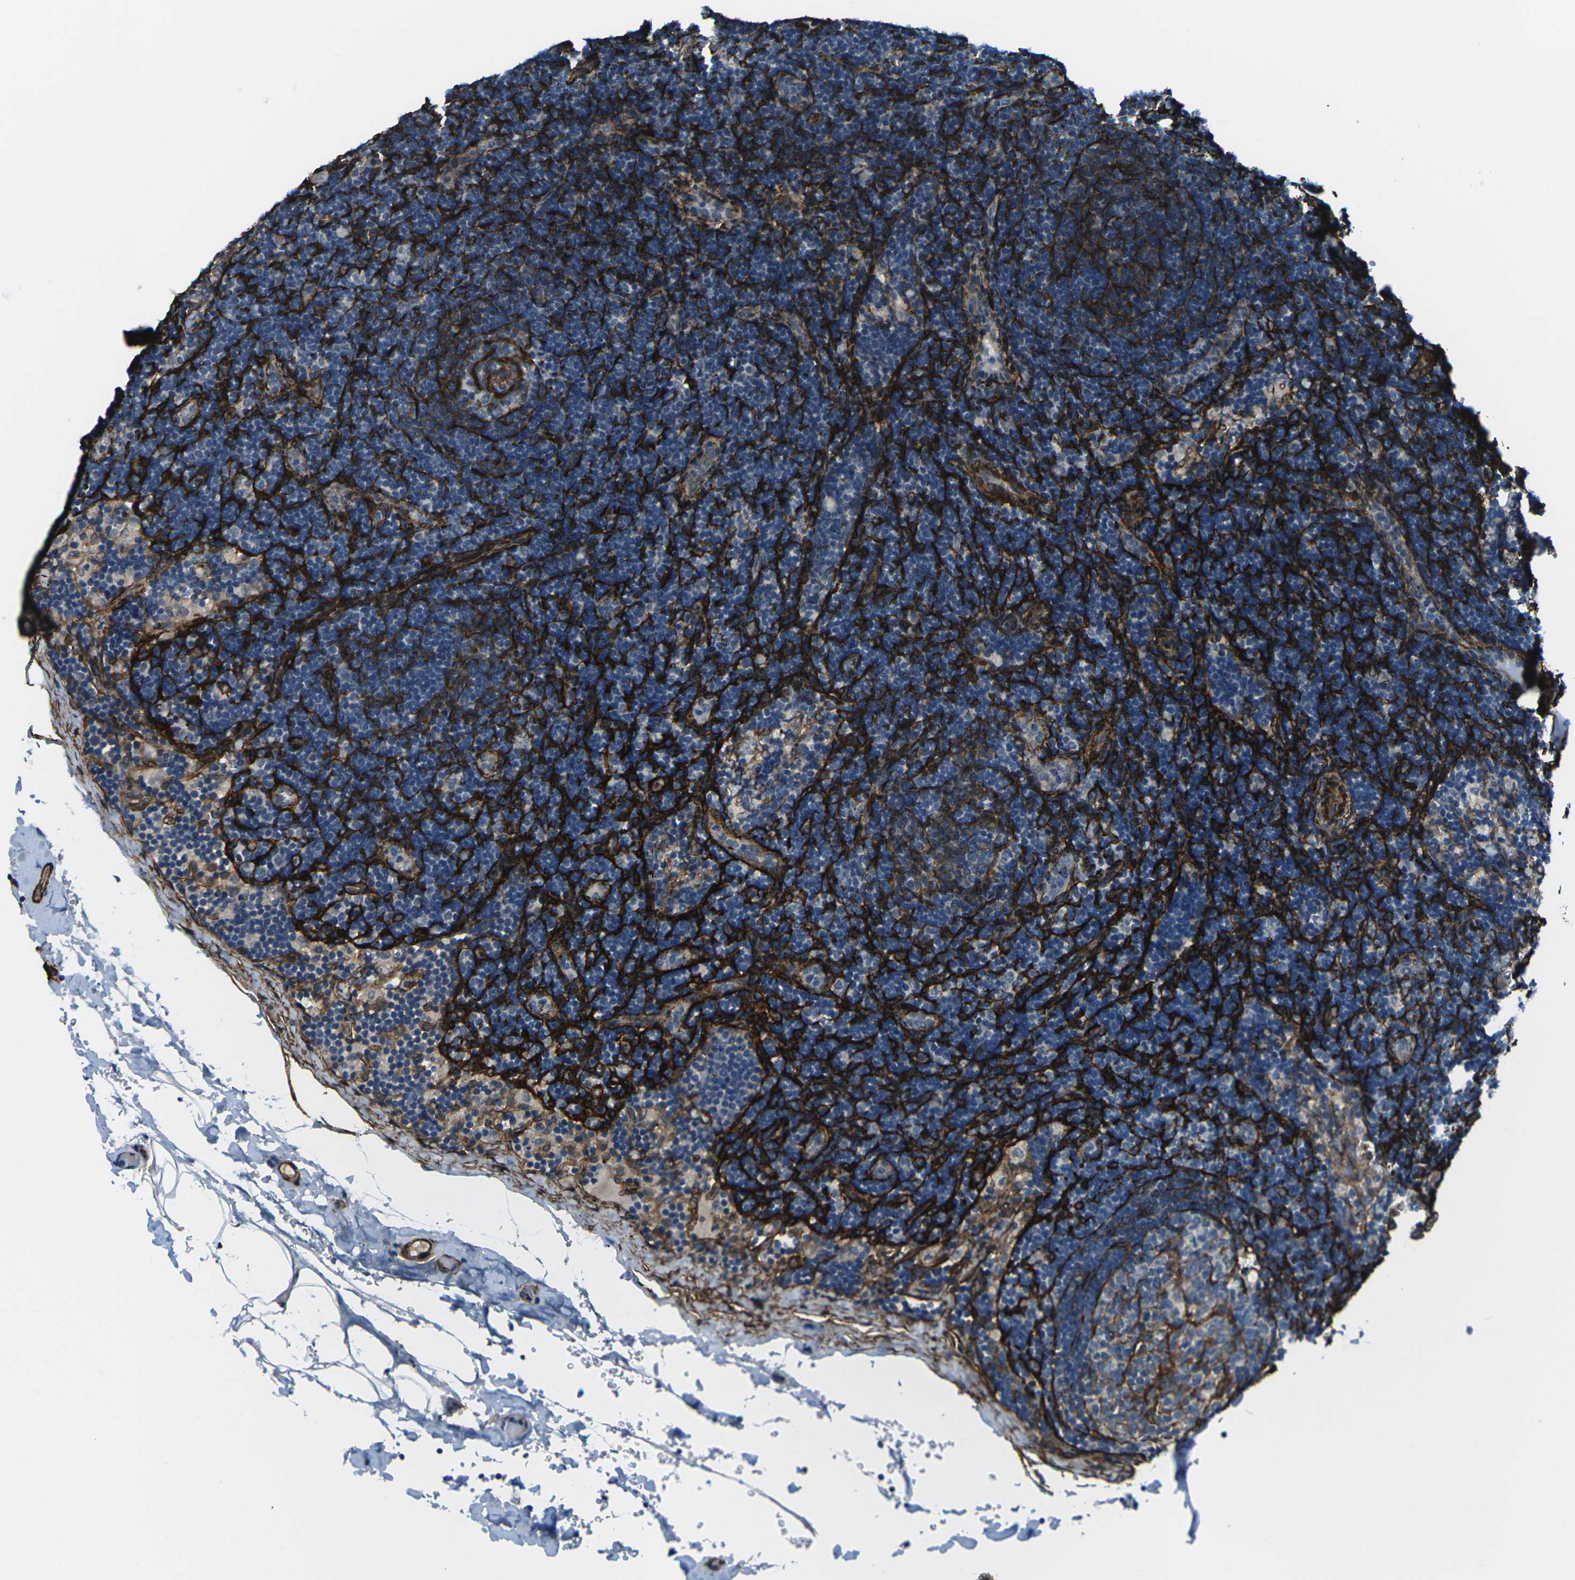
{"staining": {"intensity": "negative", "quantity": "none", "location": "none"}, "tissue": "lymph node", "cell_type": "Germinal center cells", "image_type": "normal", "snomed": [{"axis": "morphology", "description": "Normal tissue, NOS"}, {"axis": "topography", "description": "Lymph node"}], "caption": "Lymph node was stained to show a protein in brown. There is no significant expression in germinal center cells. Brightfield microscopy of immunohistochemistry stained with DAB (brown) and hematoxylin (blue), captured at high magnification.", "gene": "GRAMD1C", "patient": {"sex": "female", "age": 14}}